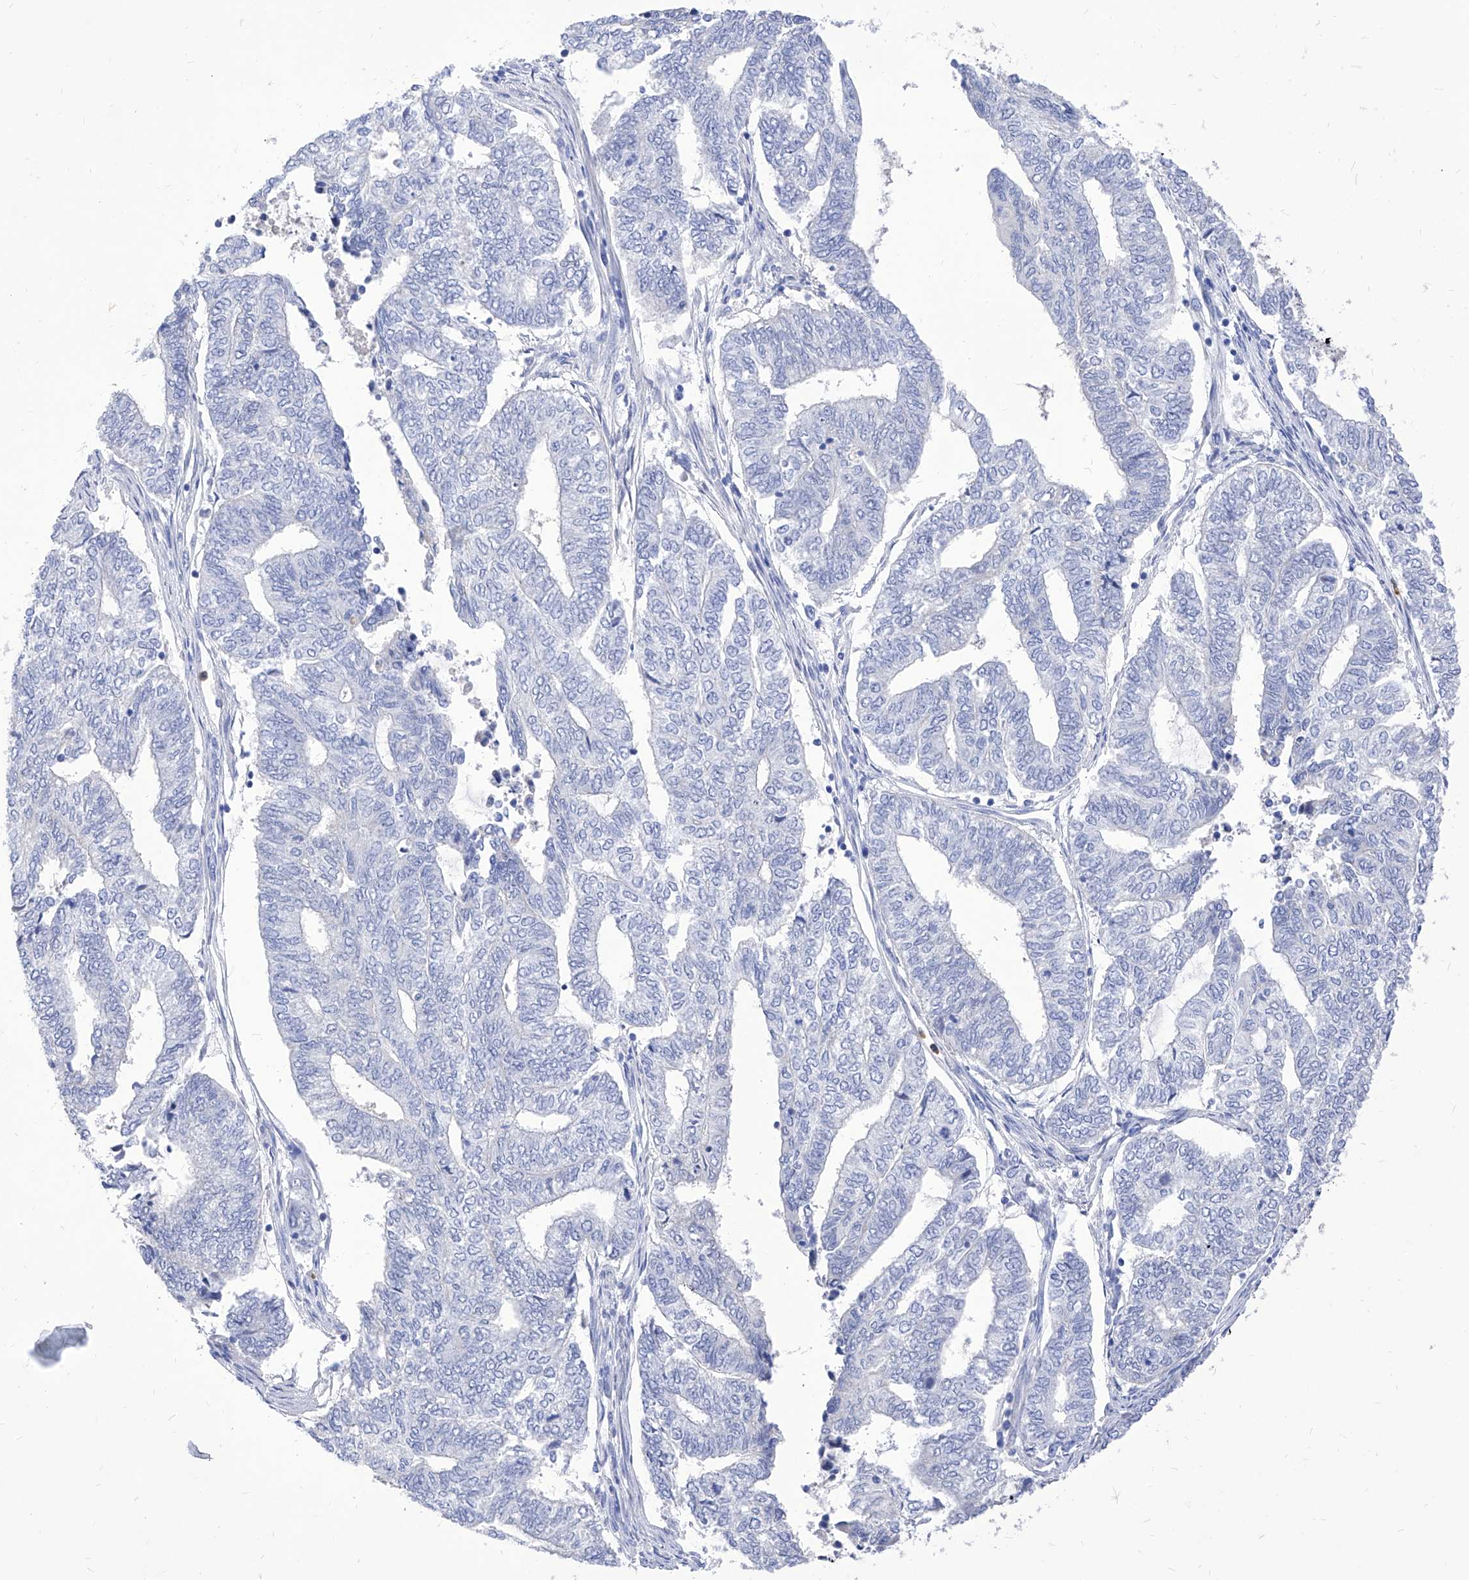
{"staining": {"intensity": "negative", "quantity": "none", "location": "none"}, "tissue": "endometrial cancer", "cell_type": "Tumor cells", "image_type": "cancer", "snomed": [{"axis": "morphology", "description": "Adenocarcinoma, NOS"}, {"axis": "topography", "description": "Uterus"}, {"axis": "topography", "description": "Endometrium"}], "caption": "Tumor cells are negative for protein expression in human endometrial cancer (adenocarcinoma).", "gene": "VAX1", "patient": {"sex": "female", "age": 70}}